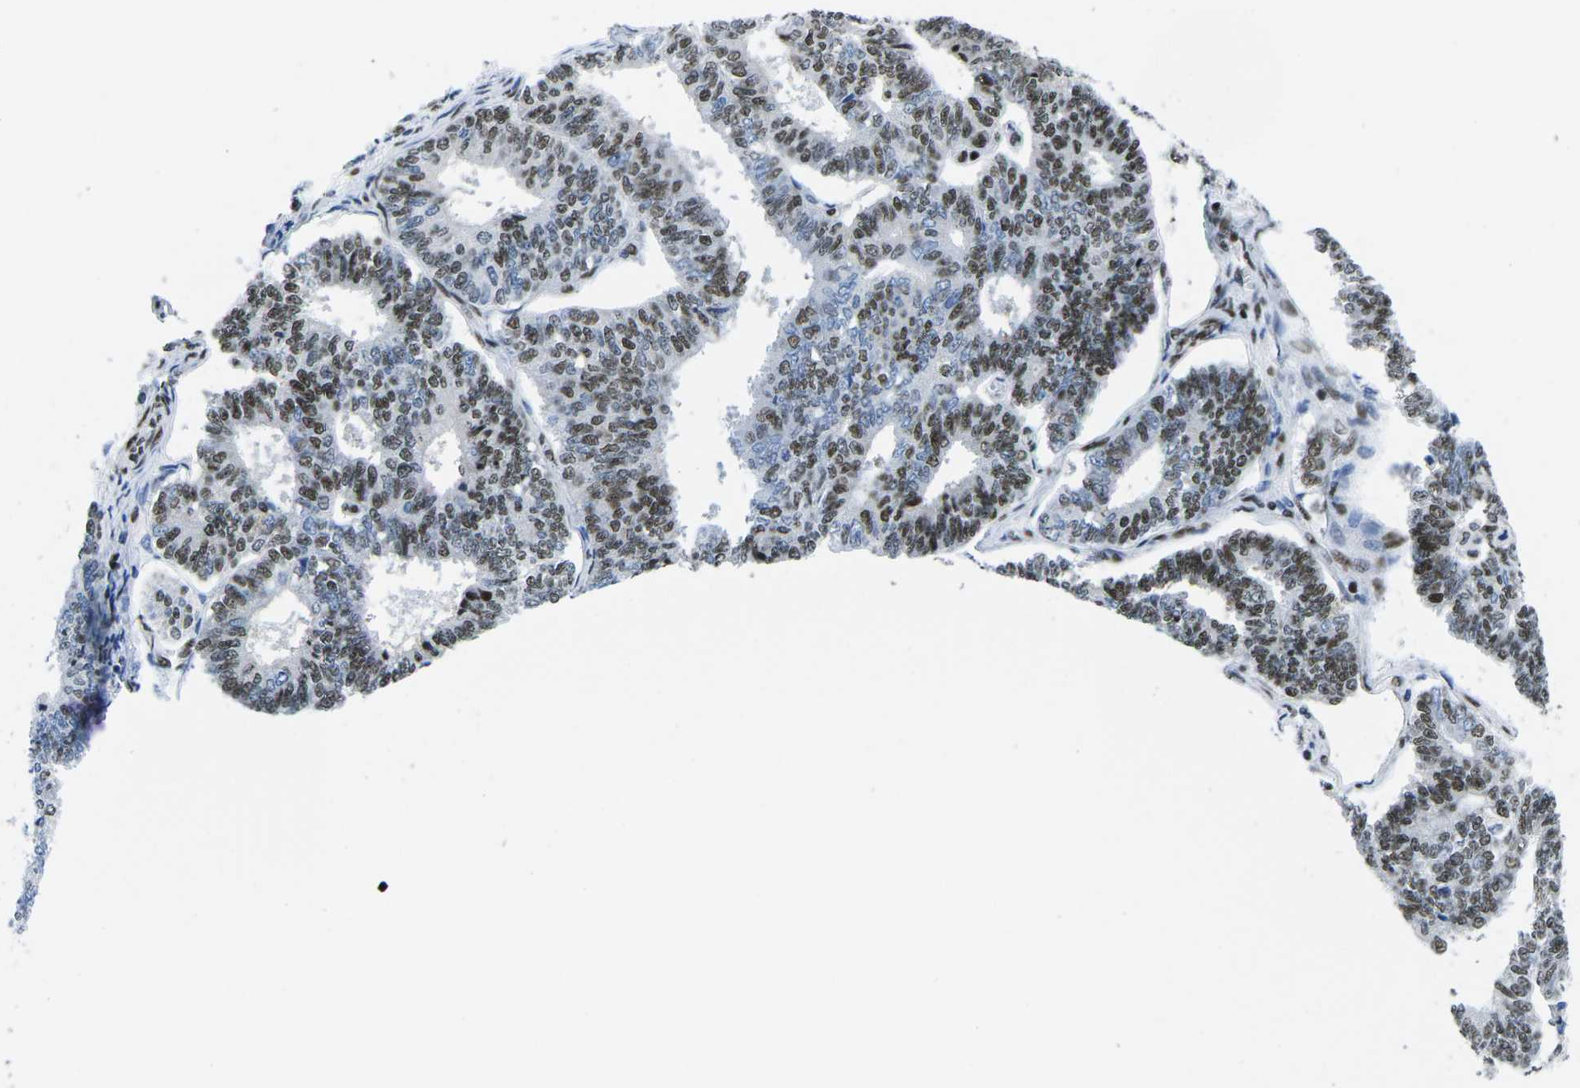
{"staining": {"intensity": "moderate", "quantity": "25%-75%", "location": "nuclear"}, "tissue": "endometrial cancer", "cell_type": "Tumor cells", "image_type": "cancer", "snomed": [{"axis": "morphology", "description": "Adenocarcinoma, NOS"}, {"axis": "topography", "description": "Endometrium"}], "caption": "Adenocarcinoma (endometrial) stained with a protein marker shows moderate staining in tumor cells.", "gene": "ATF1", "patient": {"sex": "female", "age": 70}}